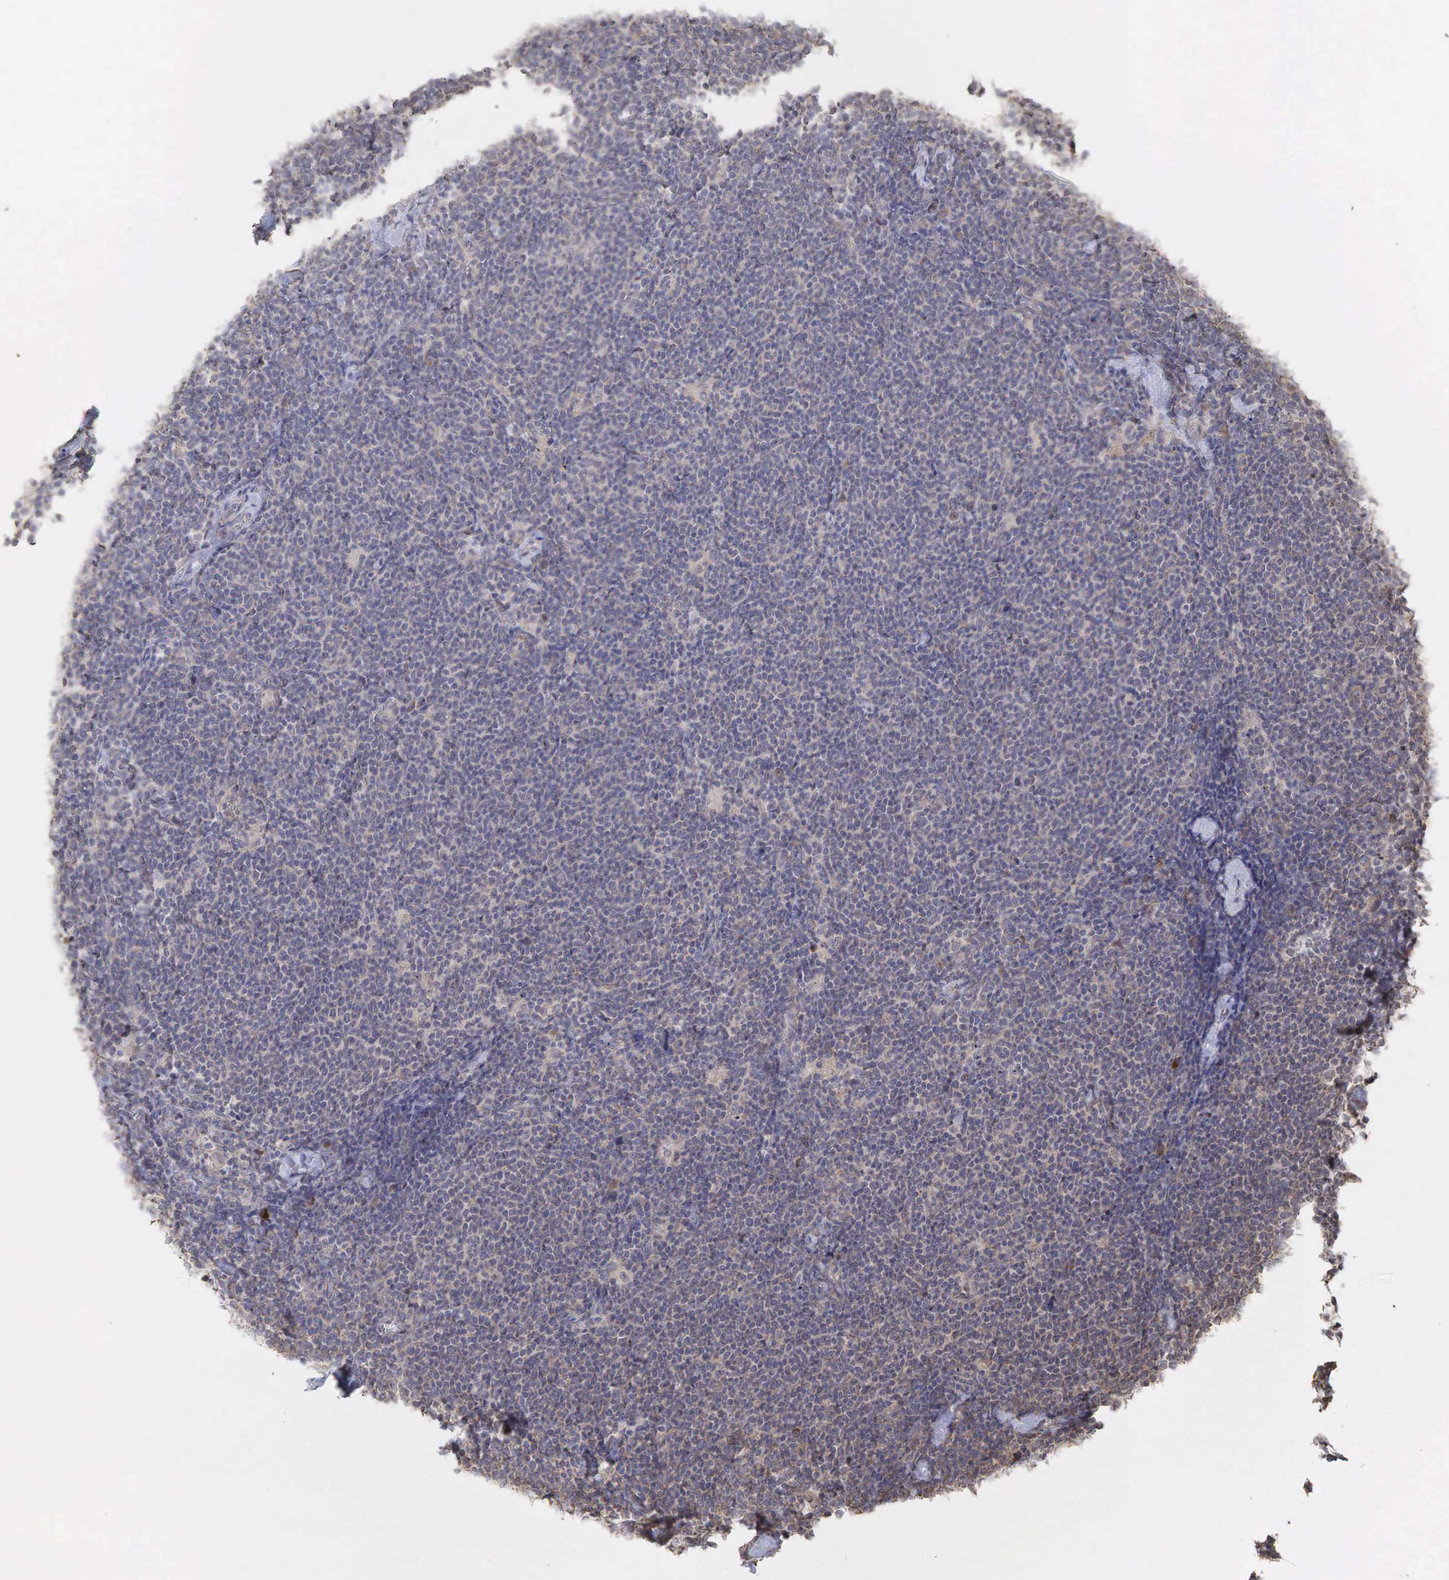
{"staining": {"intensity": "weak", "quantity": ">75%", "location": "cytoplasmic/membranous"}, "tissue": "lymphoma", "cell_type": "Tumor cells", "image_type": "cancer", "snomed": [{"axis": "morphology", "description": "Malignant lymphoma, non-Hodgkin's type, Low grade"}, {"axis": "topography", "description": "Lymph node"}], "caption": "Brown immunohistochemical staining in low-grade malignant lymphoma, non-Hodgkin's type shows weak cytoplasmic/membranous expression in approximately >75% of tumor cells. Using DAB (brown) and hematoxylin (blue) stains, captured at high magnification using brightfield microscopy.", "gene": "PABPC5", "patient": {"sex": "male", "age": 65}}